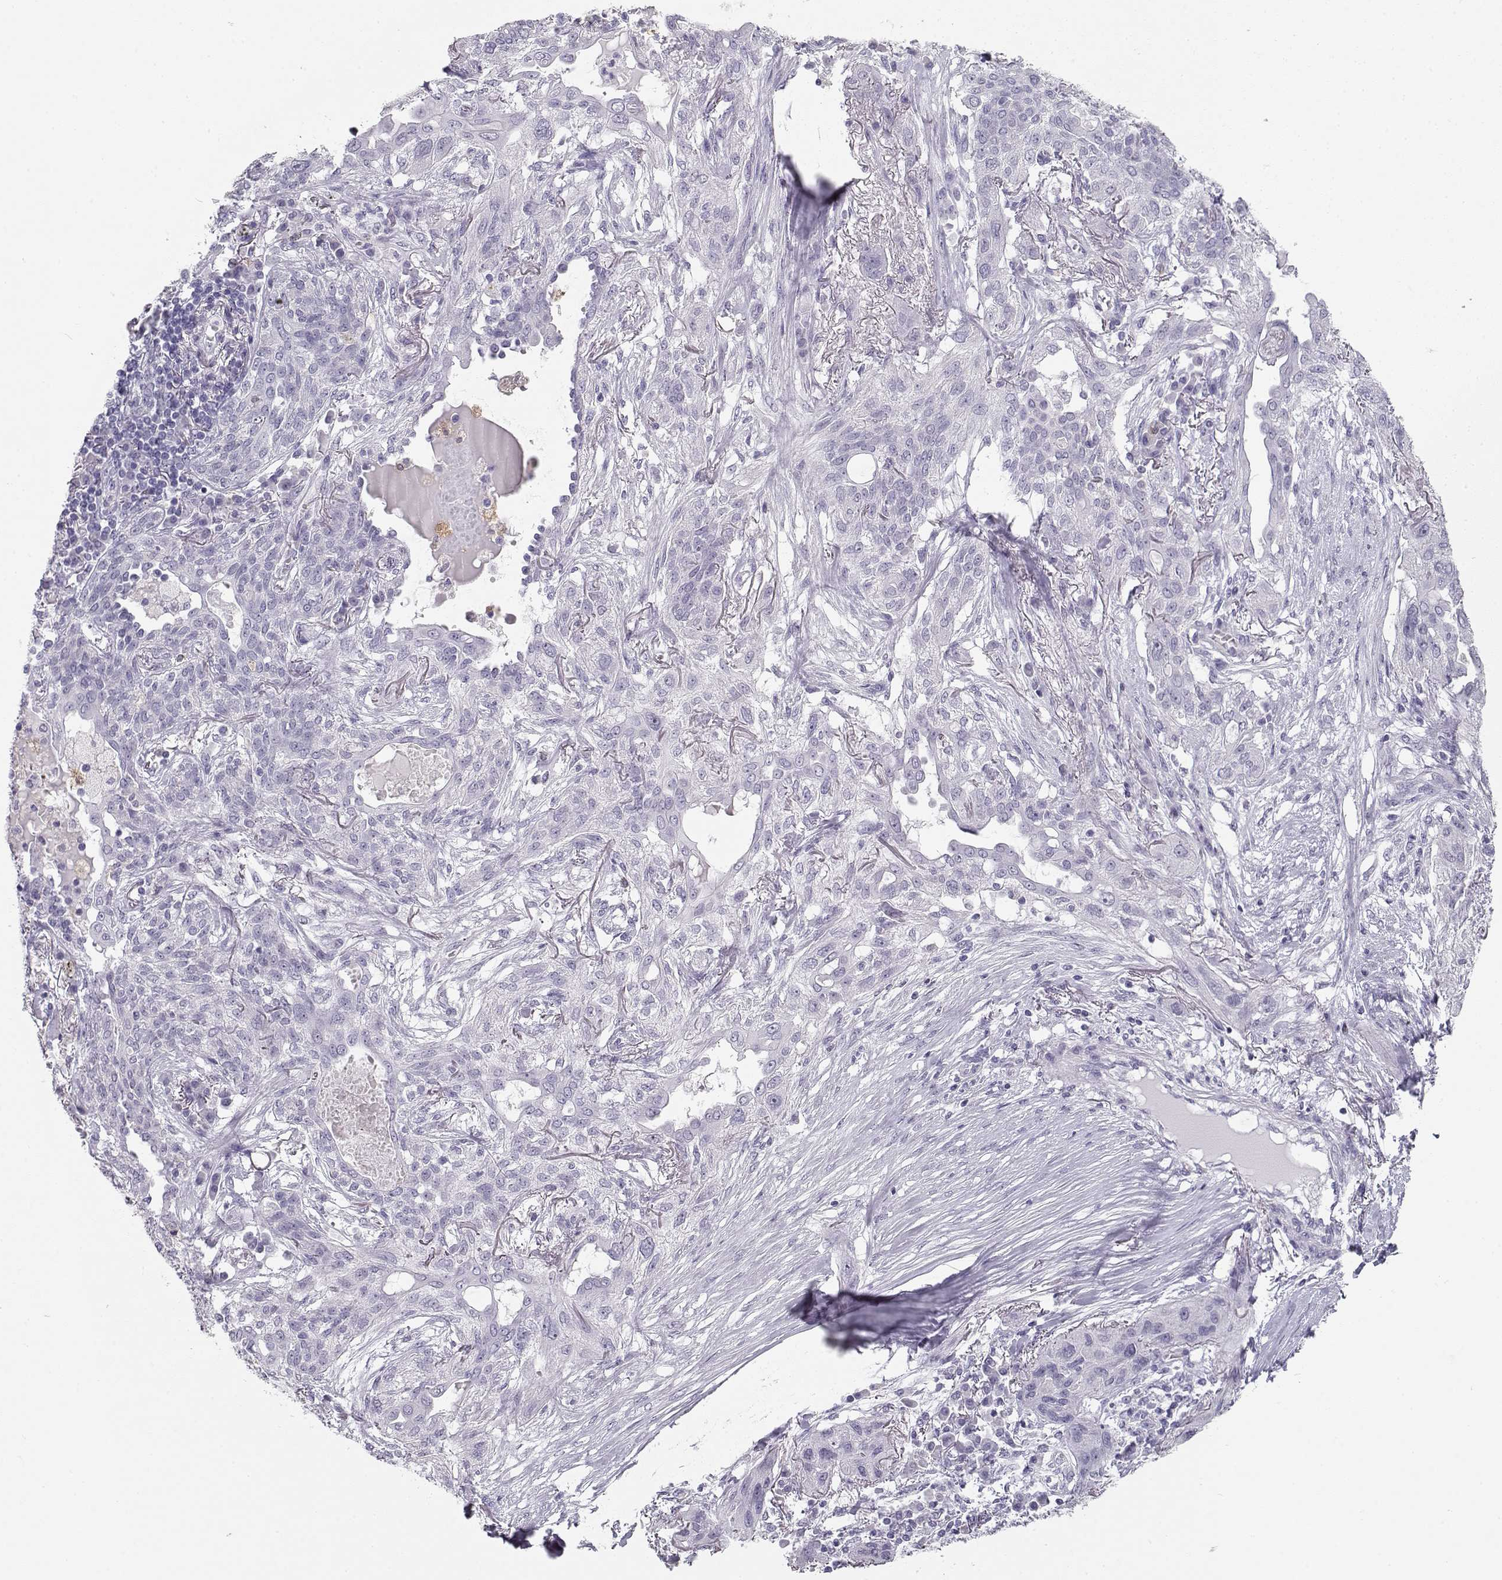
{"staining": {"intensity": "negative", "quantity": "none", "location": "none"}, "tissue": "lung cancer", "cell_type": "Tumor cells", "image_type": "cancer", "snomed": [{"axis": "morphology", "description": "Squamous cell carcinoma, NOS"}, {"axis": "topography", "description": "Lung"}], "caption": "DAB (3,3'-diaminobenzidine) immunohistochemical staining of human lung cancer displays no significant positivity in tumor cells. The staining was performed using DAB to visualize the protein expression in brown, while the nuclei were stained in blue with hematoxylin (Magnification: 20x).", "gene": "NUTM1", "patient": {"sex": "female", "age": 70}}